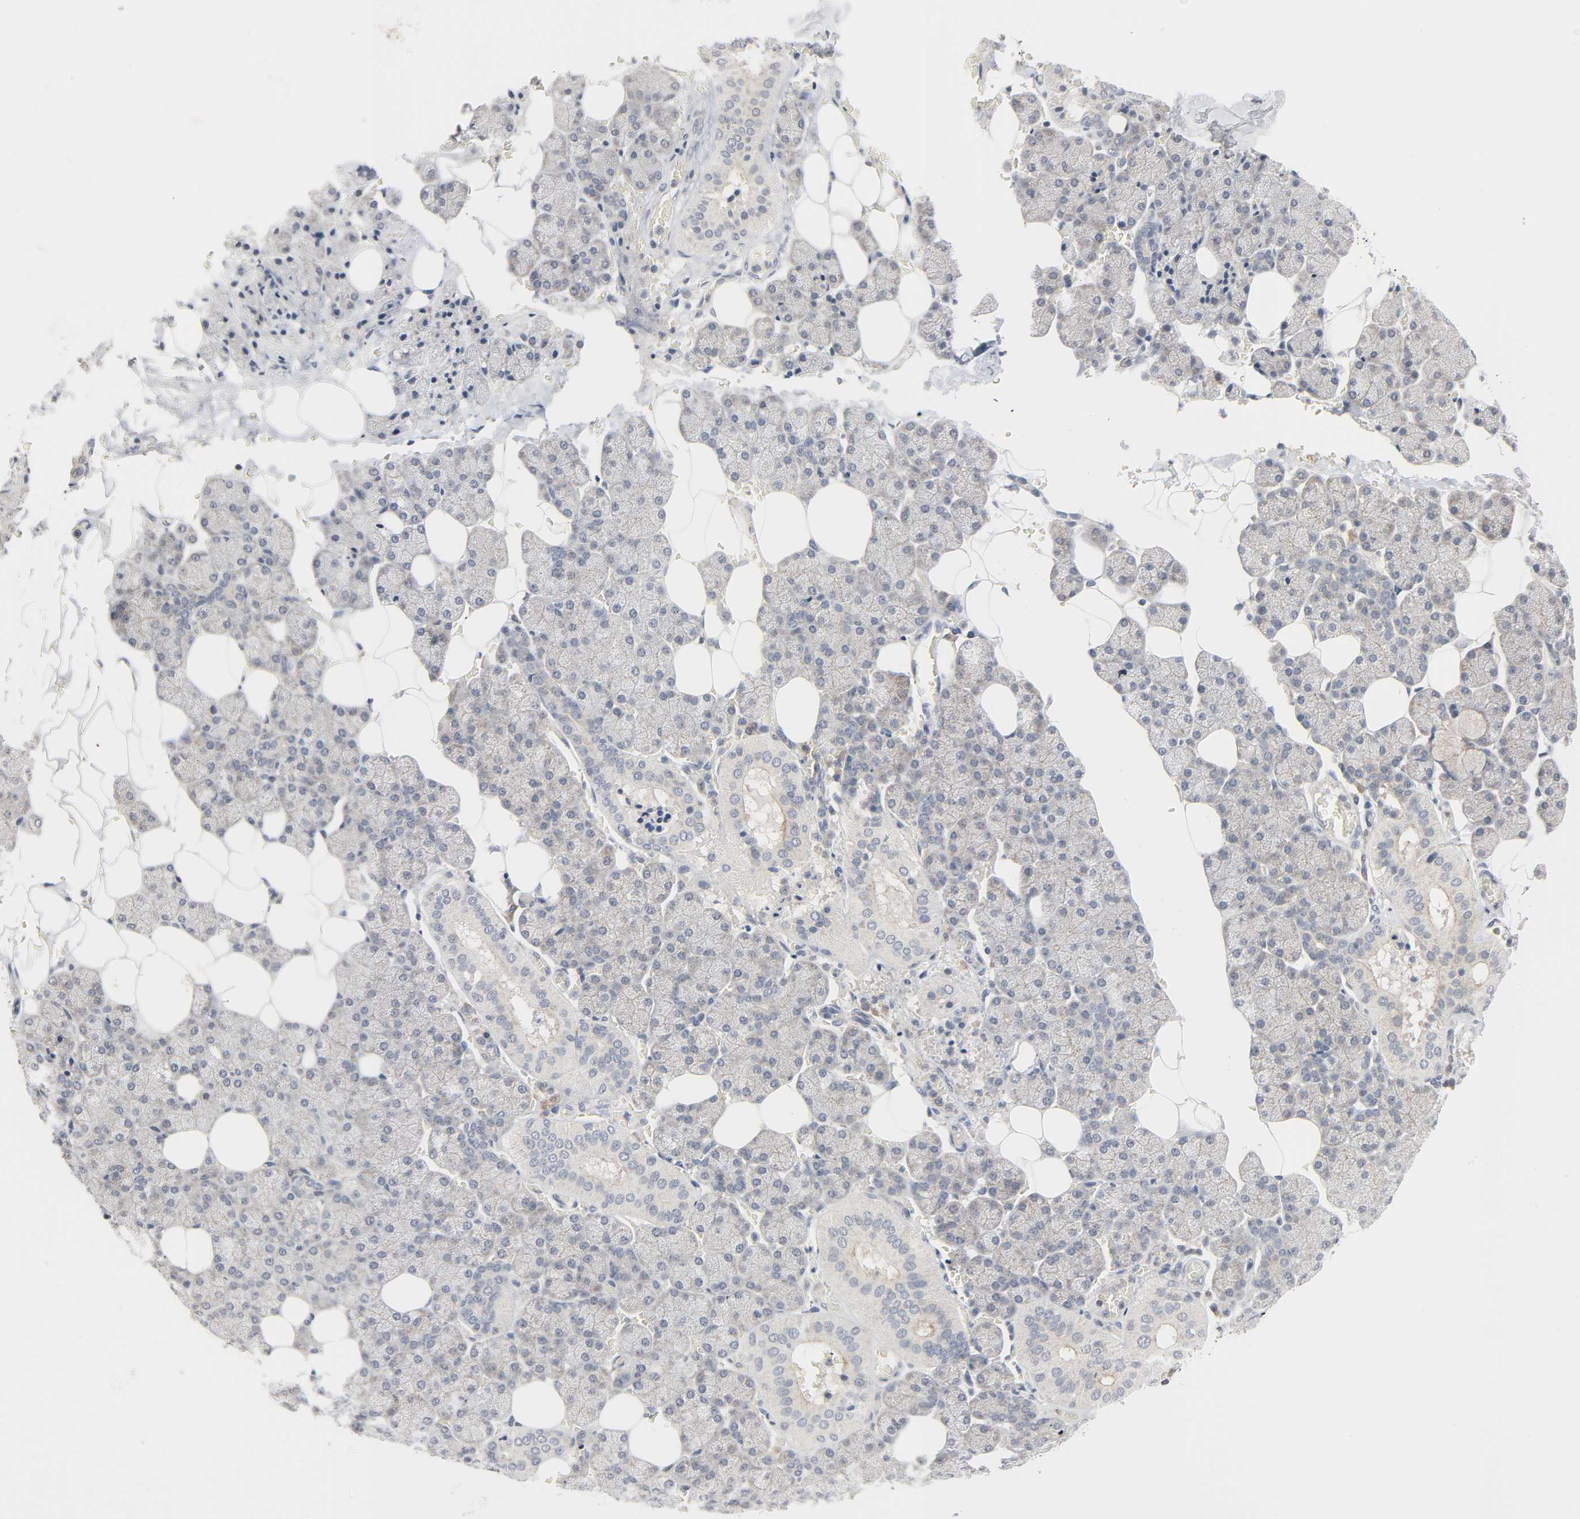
{"staining": {"intensity": "weak", "quantity": "25%-75%", "location": "cytoplasmic/membranous"}, "tissue": "salivary gland", "cell_type": "Glandular cells", "image_type": "normal", "snomed": [{"axis": "morphology", "description": "Normal tissue, NOS"}, {"axis": "topography", "description": "Lymph node"}, {"axis": "topography", "description": "Salivary gland"}], "caption": "Brown immunohistochemical staining in normal salivary gland reveals weak cytoplasmic/membranous staining in about 25%-75% of glandular cells. (Brightfield microscopy of DAB IHC at high magnification).", "gene": "CLIP1", "patient": {"sex": "male", "age": 8}}